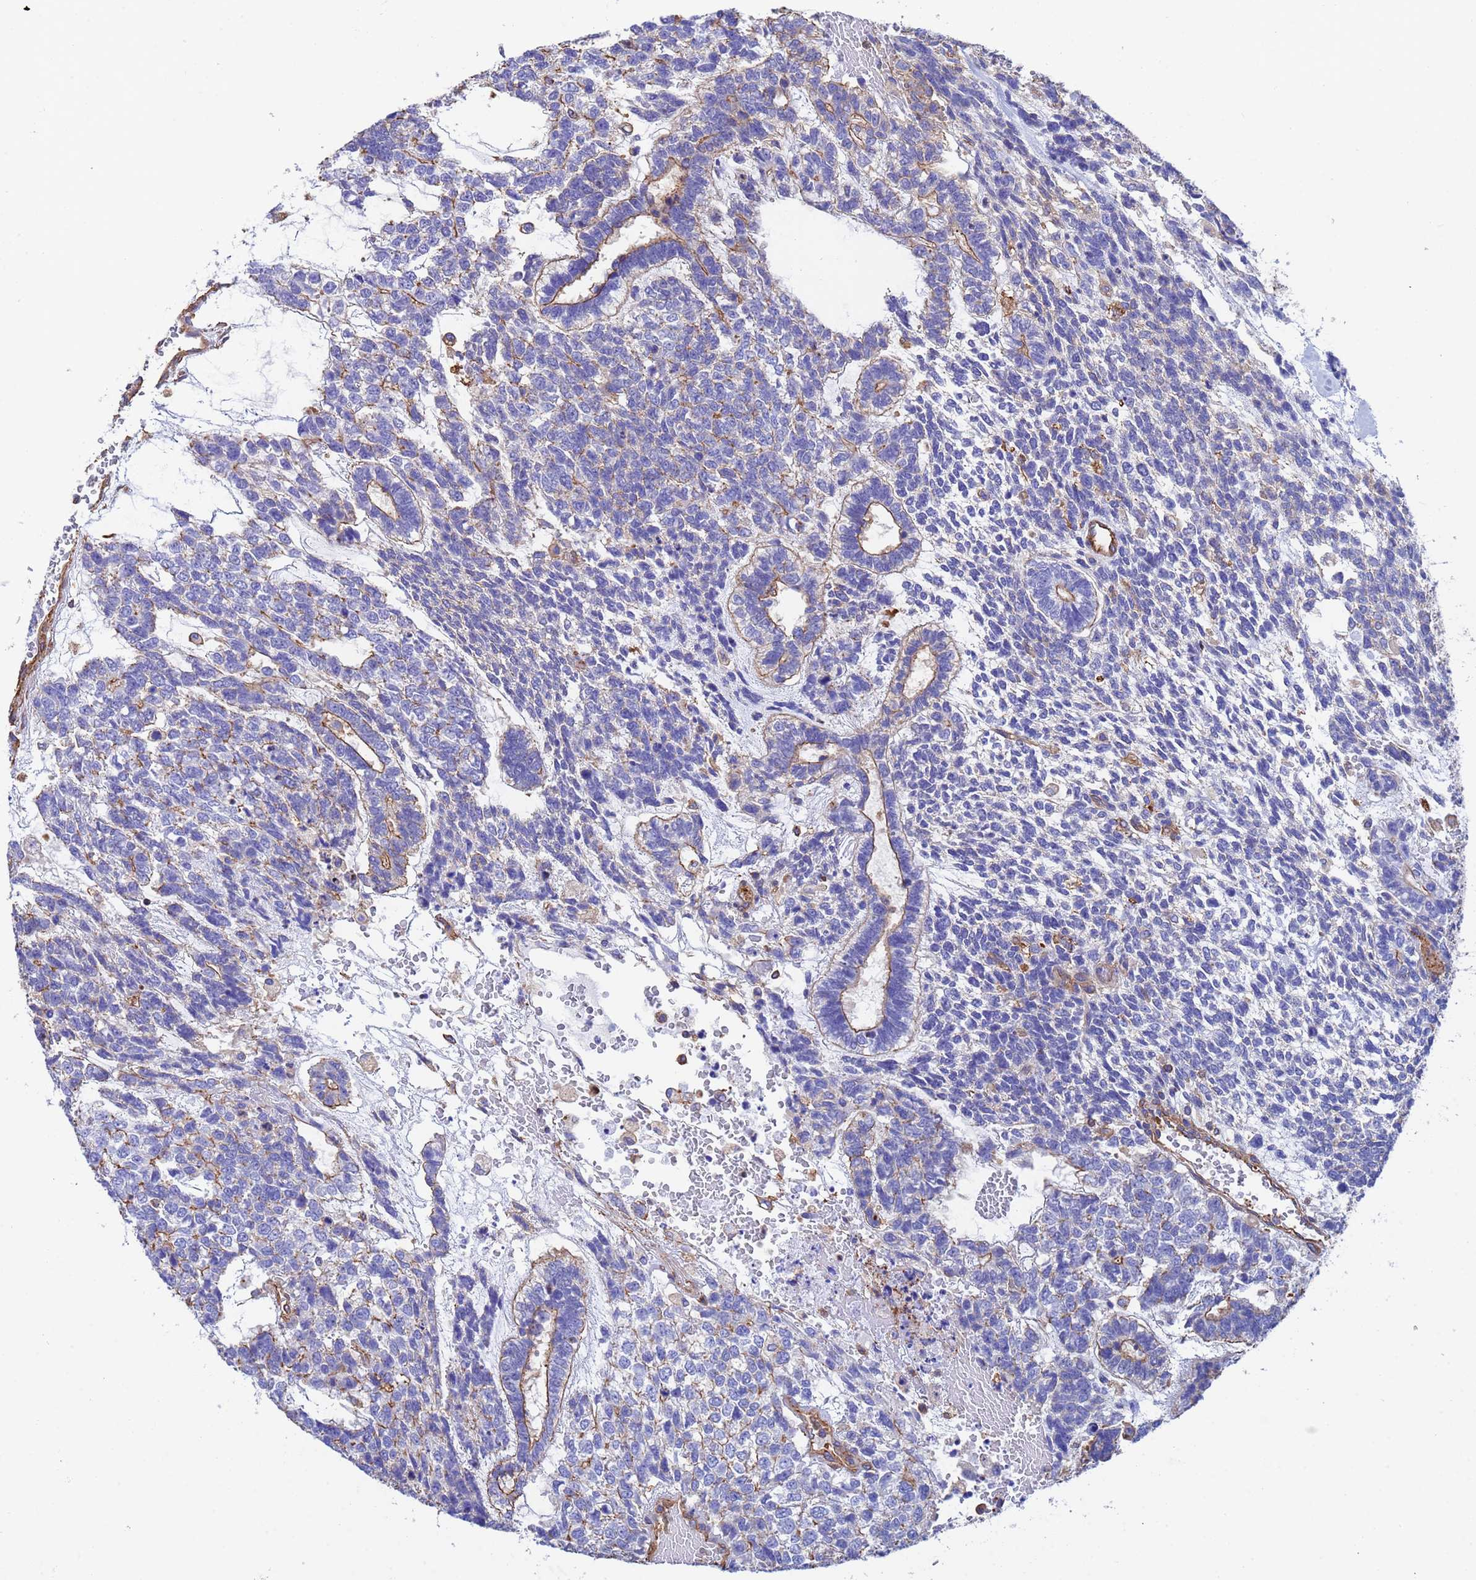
{"staining": {"intensity": "moderate", "quantity": "<25%", "location": "cytoplasmic/membranous"}, "tissue": "testis cancer", "cell_type": "Tumor cells", "image_type": "cancer", "snomed": [{"axis": "morphology", "description": "Carcinoma, Embryonal, NOS"}, {"axis": "topography", "description": "Testis"}], "caption": "Embryonal carcinoma (testis) was stained to show a protein in brown. There is low levels of moderate cytoplasmic/membranous staining in about <25% of tumor cells.", "gene": "MYL12A", "patient": {"sex": "male", "age": 23}}